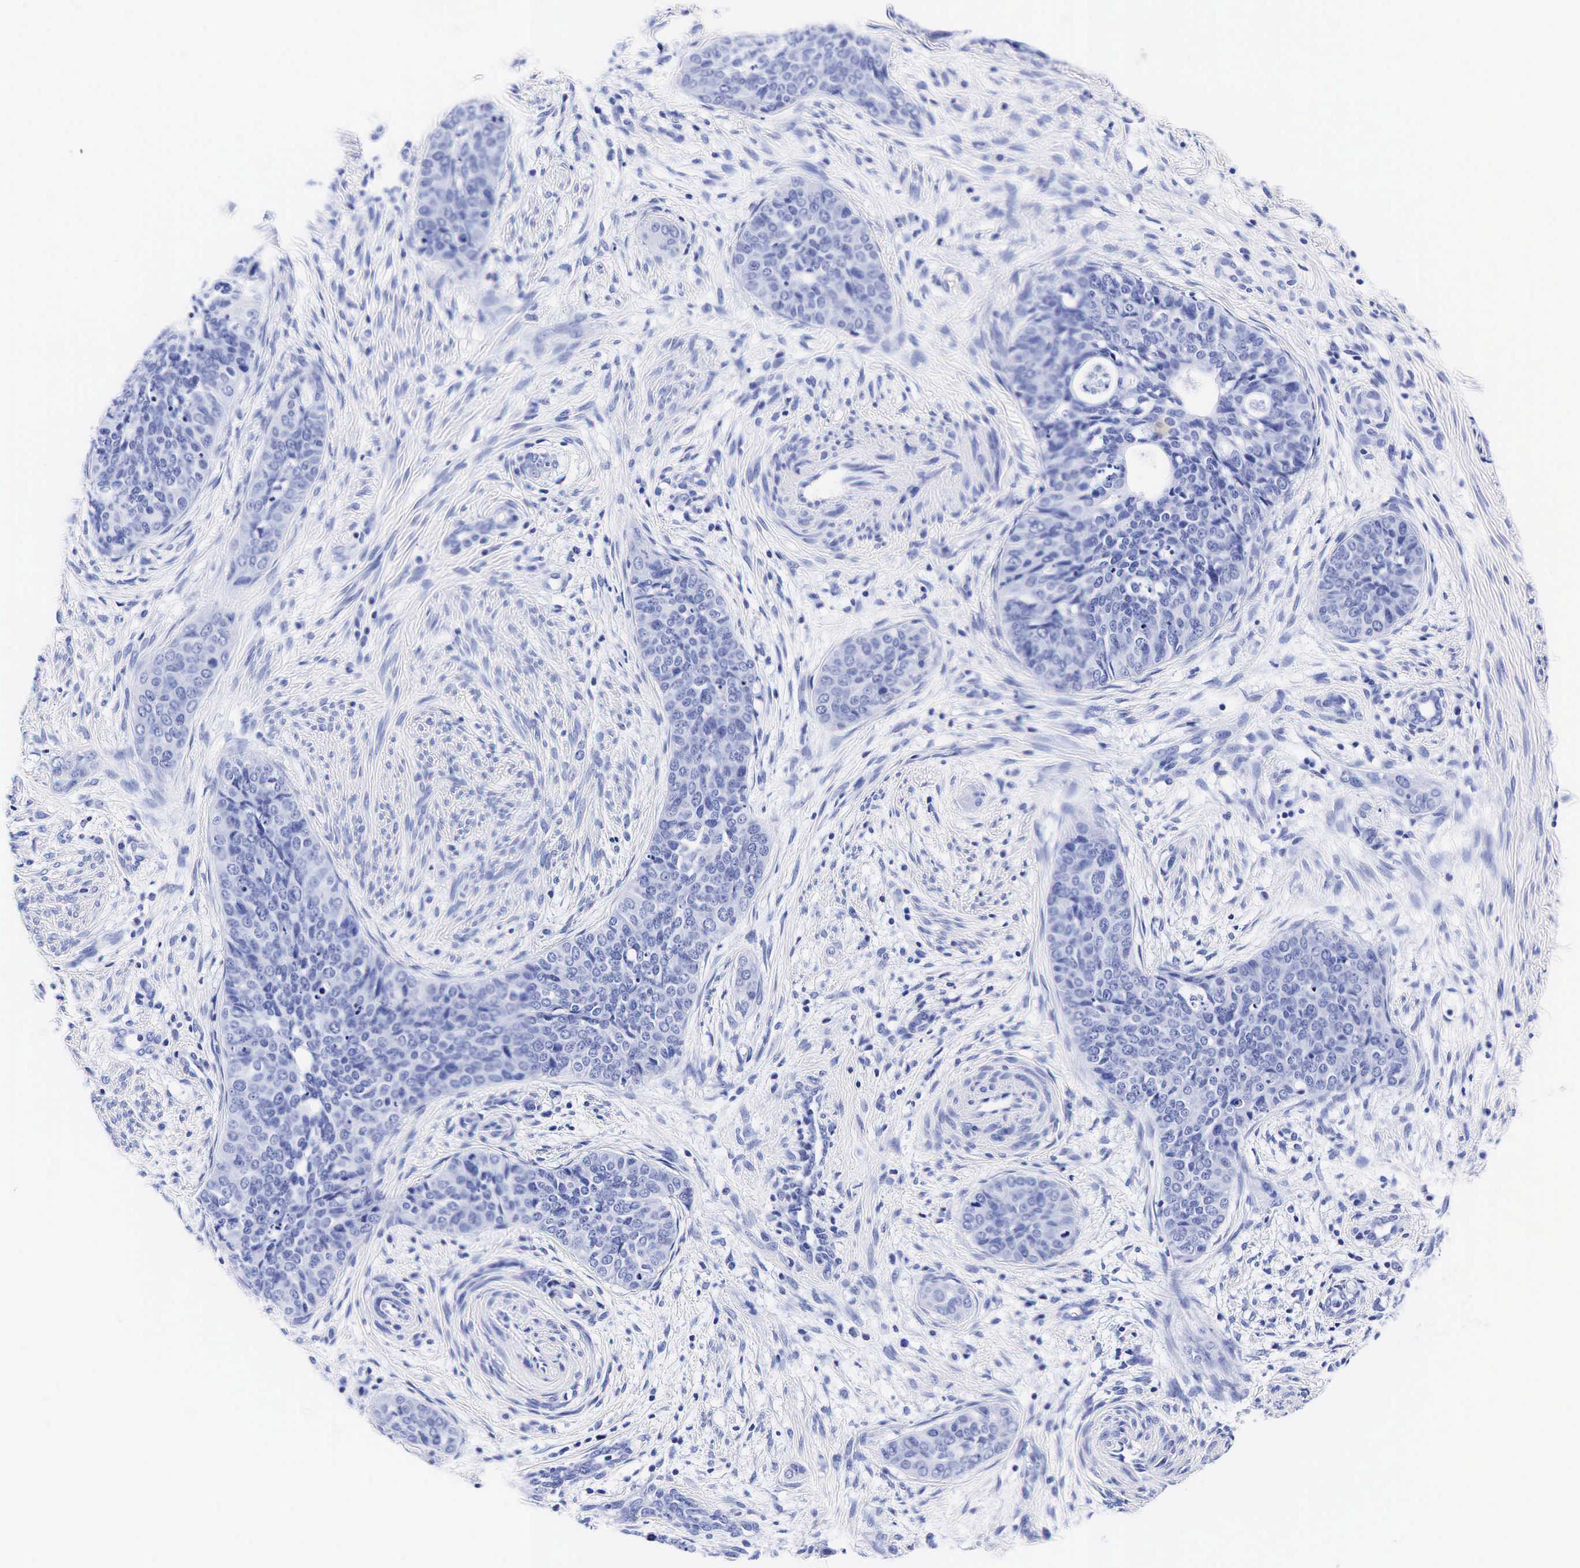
{"staining": {"intensity": "negative", "quantity": "none", "location": "none"}, "tissue": "cervical cancer", "cell_type": "Tumor cells", "image_type": "cancer", "snomed": [{"axis": "morphology", "description": "Squamous cell carcinoma, NOS"}, {"axis": "topography", "description": "Cervix"}], "caption": "The IHC histopathology image has no significant staining in tumor cells of squamous cell carcinoma (cervical) tissue.", "gene": "KLK3", "patient": {"sex": "female", "age": 34}}